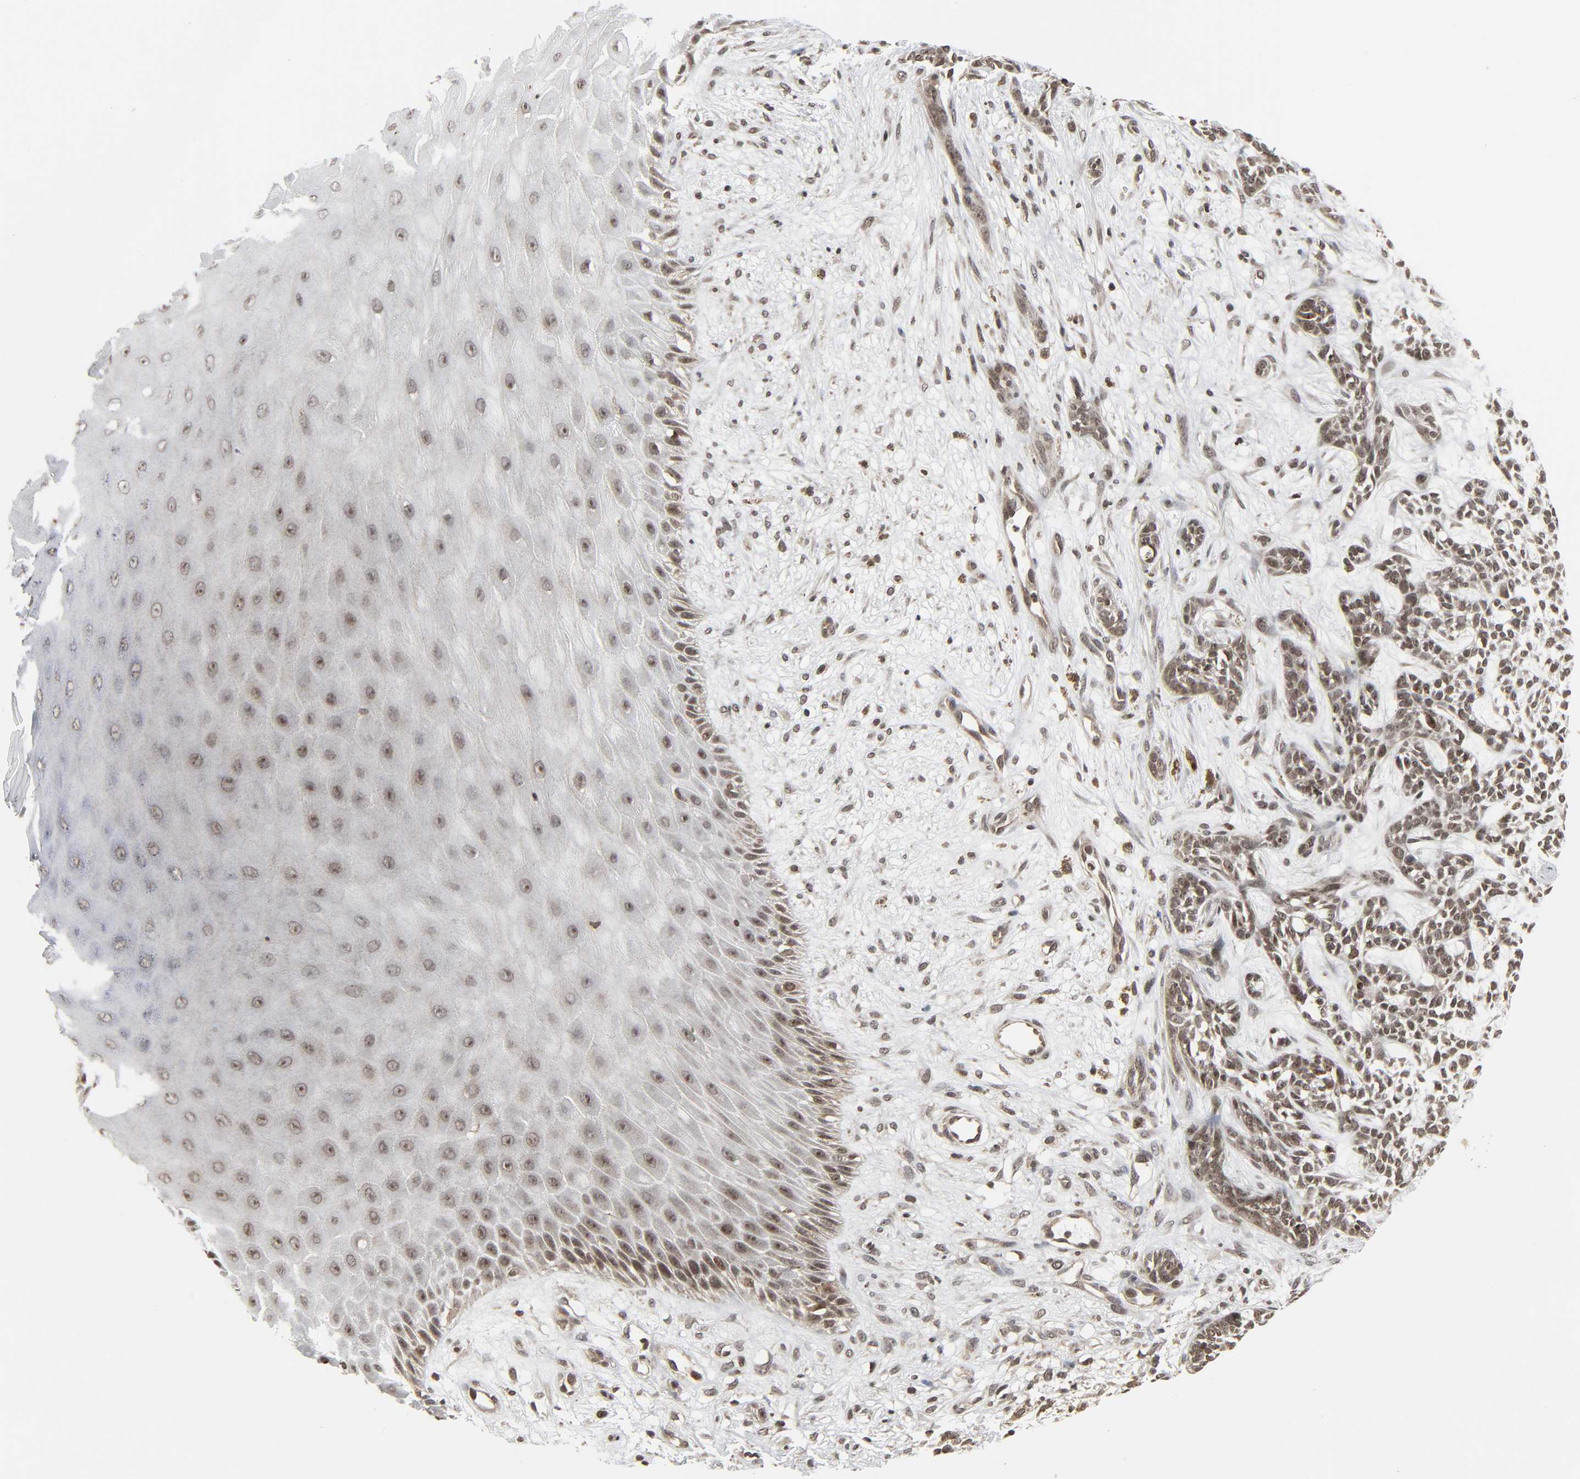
{"staining": {"intensity": "moderate", "quantity": ">75%", "location": "nuclear"}, "tissue": "skin cancer", "cell_type": "Tumor cells", "image_type": "cancer", "snomed": [{"axis": "morphology", "description": "Basal cell carcinoma"}, {"axis": "topography", "description": "Skin"}], "caption": "This photomicrograph displays skin cancer (basal cell carcinoma) stained with immunohistochemistry (IHC) to label a protein in brown. The nuclear of tumor cells show moderate positivity for the protein. Nuclei are counter-stained blue.", "gene": "XRCC1", "patient": {"sex": "female", "age": 84}}